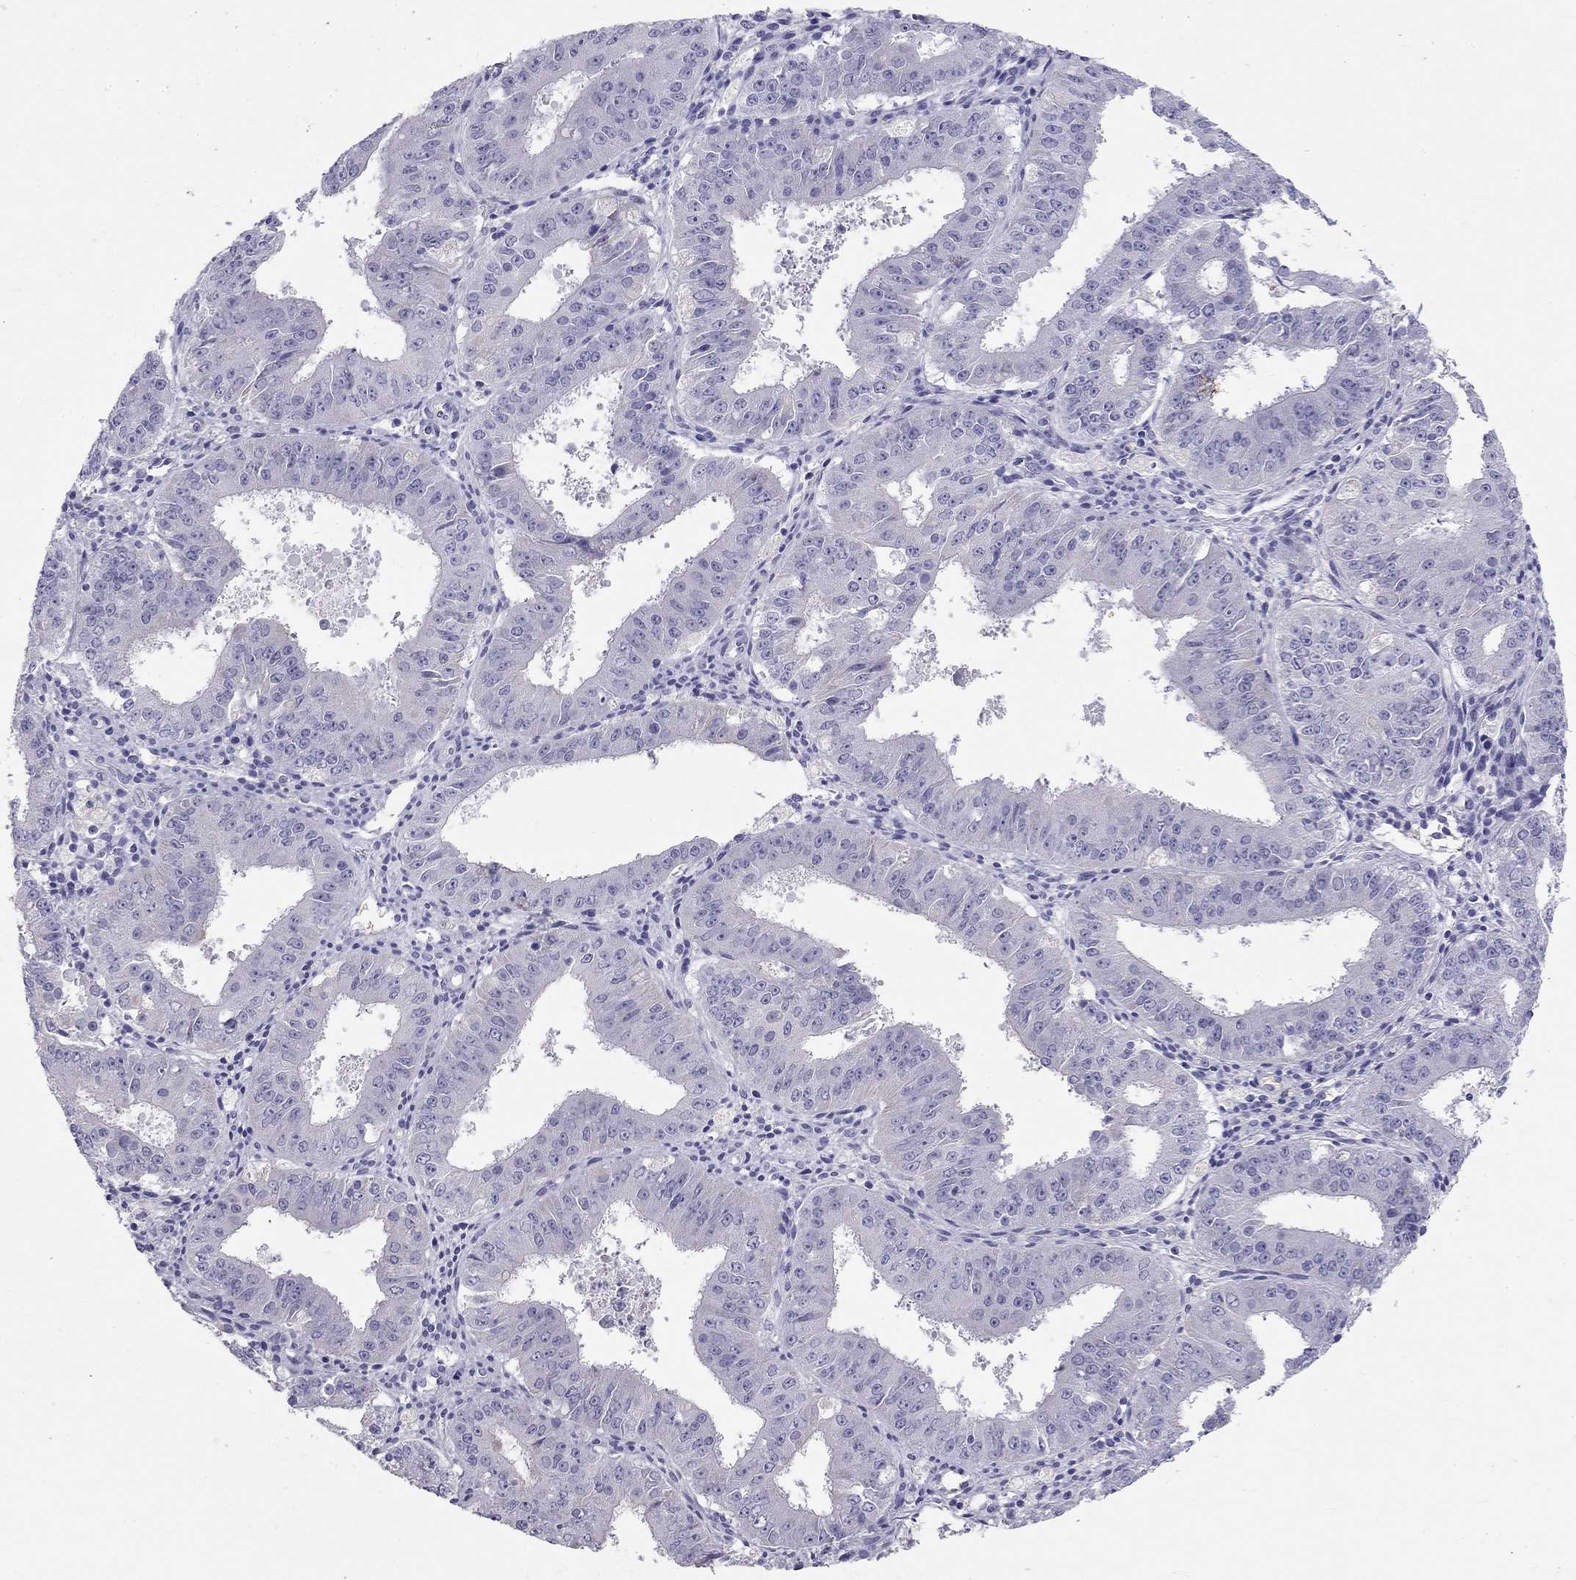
{"staining": {"intensity": "negative", "quantity": "none", "location": "none"}, "tissue": "ovarian cancer", "cell_type": "Tumor cells", "image_type": "cancer", "snomed": [{"axis": "morphology", "description": "Carcinoma, endometroid"}, {"axis": "topography", "description": "Ovary"}], "caption": "High power microscopy image of an immunohistochemistry (IHC) histopathology image of endometroid carcinoma (ovarian), revealing no significant positivity in tumor cells.", "gene": "RHD", "patient": {"sex": "female", "age": 42}}